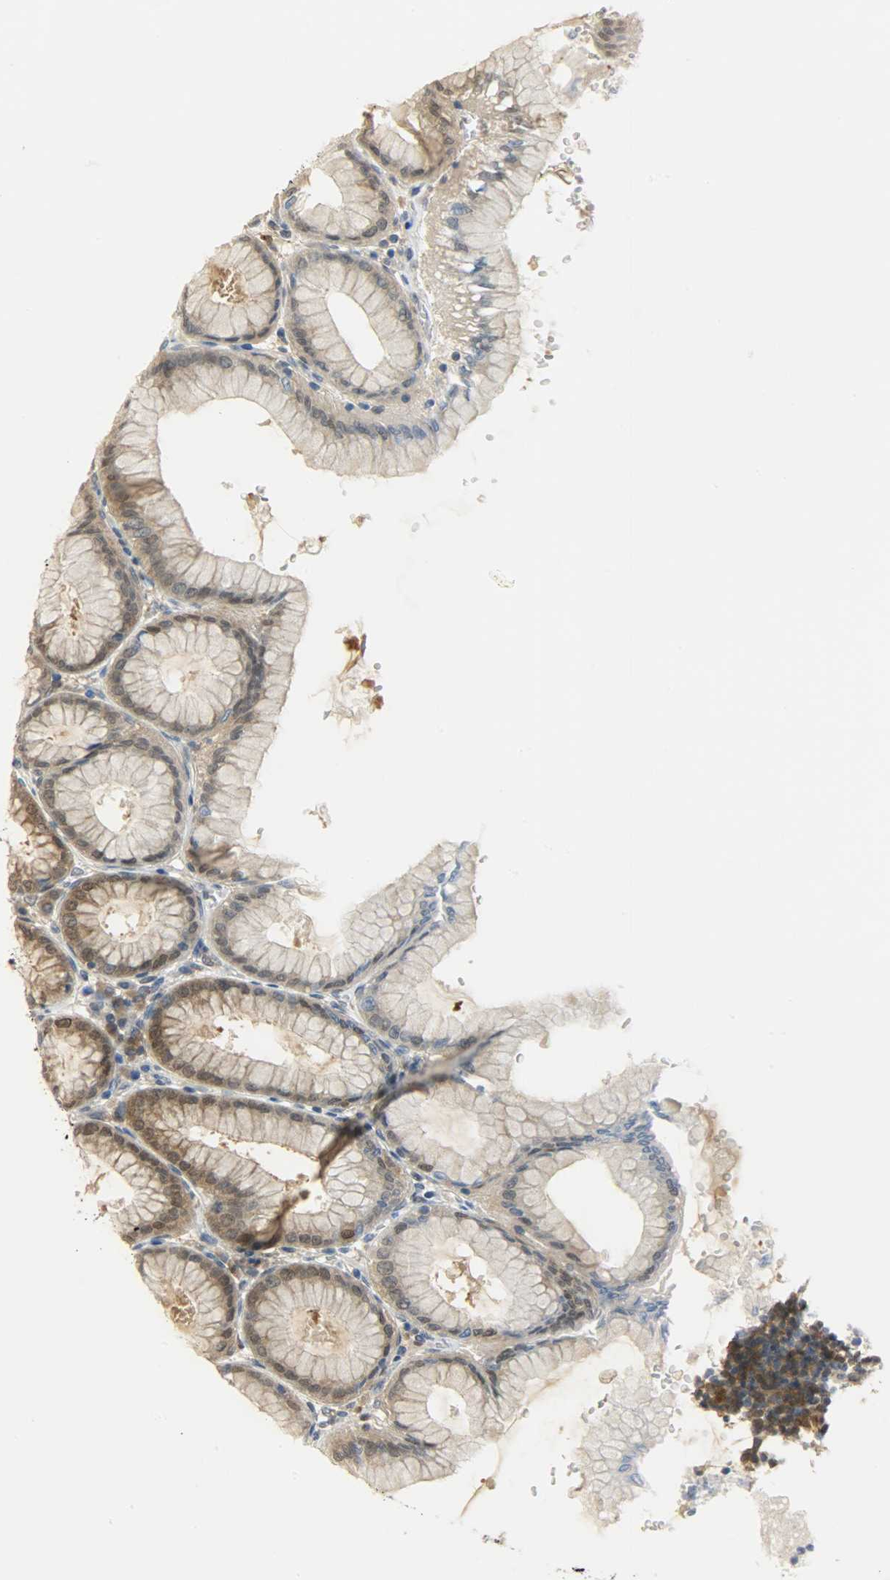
{"staining": {"intensity": "strong", "quantity": ">75%", "location": "cytoplasmic/membranous,nuclear"}, "tissue": "stomach", "cell_type": "Glandular cells", "image_type": "normal", "snomed": [{"axis": "morphology", "description": "Normal tissue, NOS"}, {"axis": "topography", "description": "Stomach, upper"}], "caption": "Stomach stained with DAB (3,3'-diaminobenzidine) immunohistochemistry displays high levels of strong cytoplasmic/membranous,nuclear expression in approximately >75% of glandular cells.", "gene": "EIF4EBP1", "patient": {"sex": "female", "age": 56}}